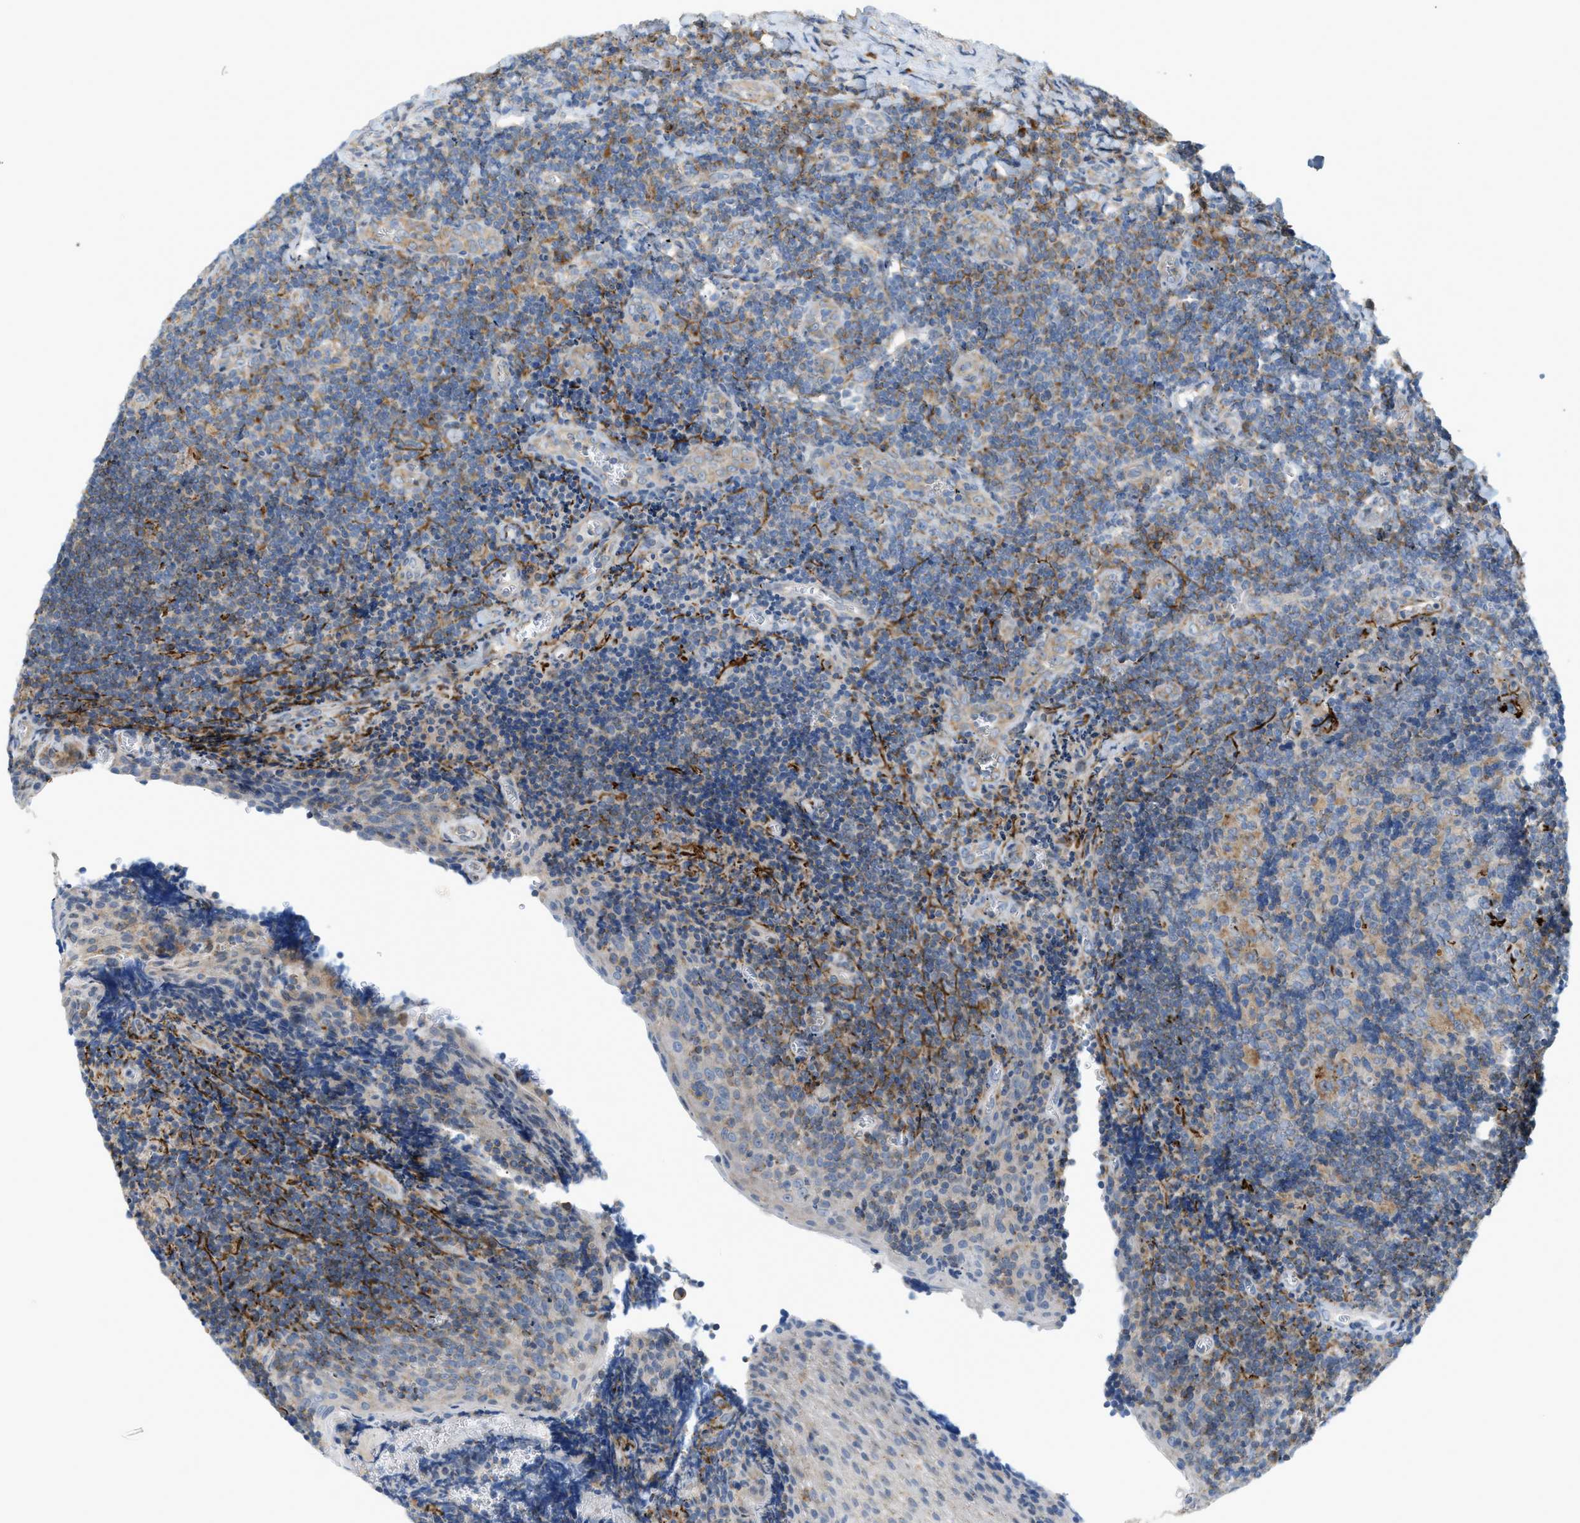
{"staining": {"intensity": "weak", "quantity": "25%-75%", "location": "cytoplasmic/membranous"}, "tissue": "tonsil", "cell_type": "Germinal center cells", "image_type": "normal", "snomed": [{"axis": "morphology", "description": "Normal tissue, NOS"}, {"axis": "morphology", "description": "Inflammation, NOS"}, {"axis": "topography", "description": "Tonsil"}], "caption": "High-power microscopy captured an immunohistochemistry (IHC) micrograph of unremarkable tonsil, revealing weak cytoplasmic/membranous expression in about 25%-75% of germinal center cells.", "gene": "LMBRD1", "patient": {"sex": "female", "age": 31}}